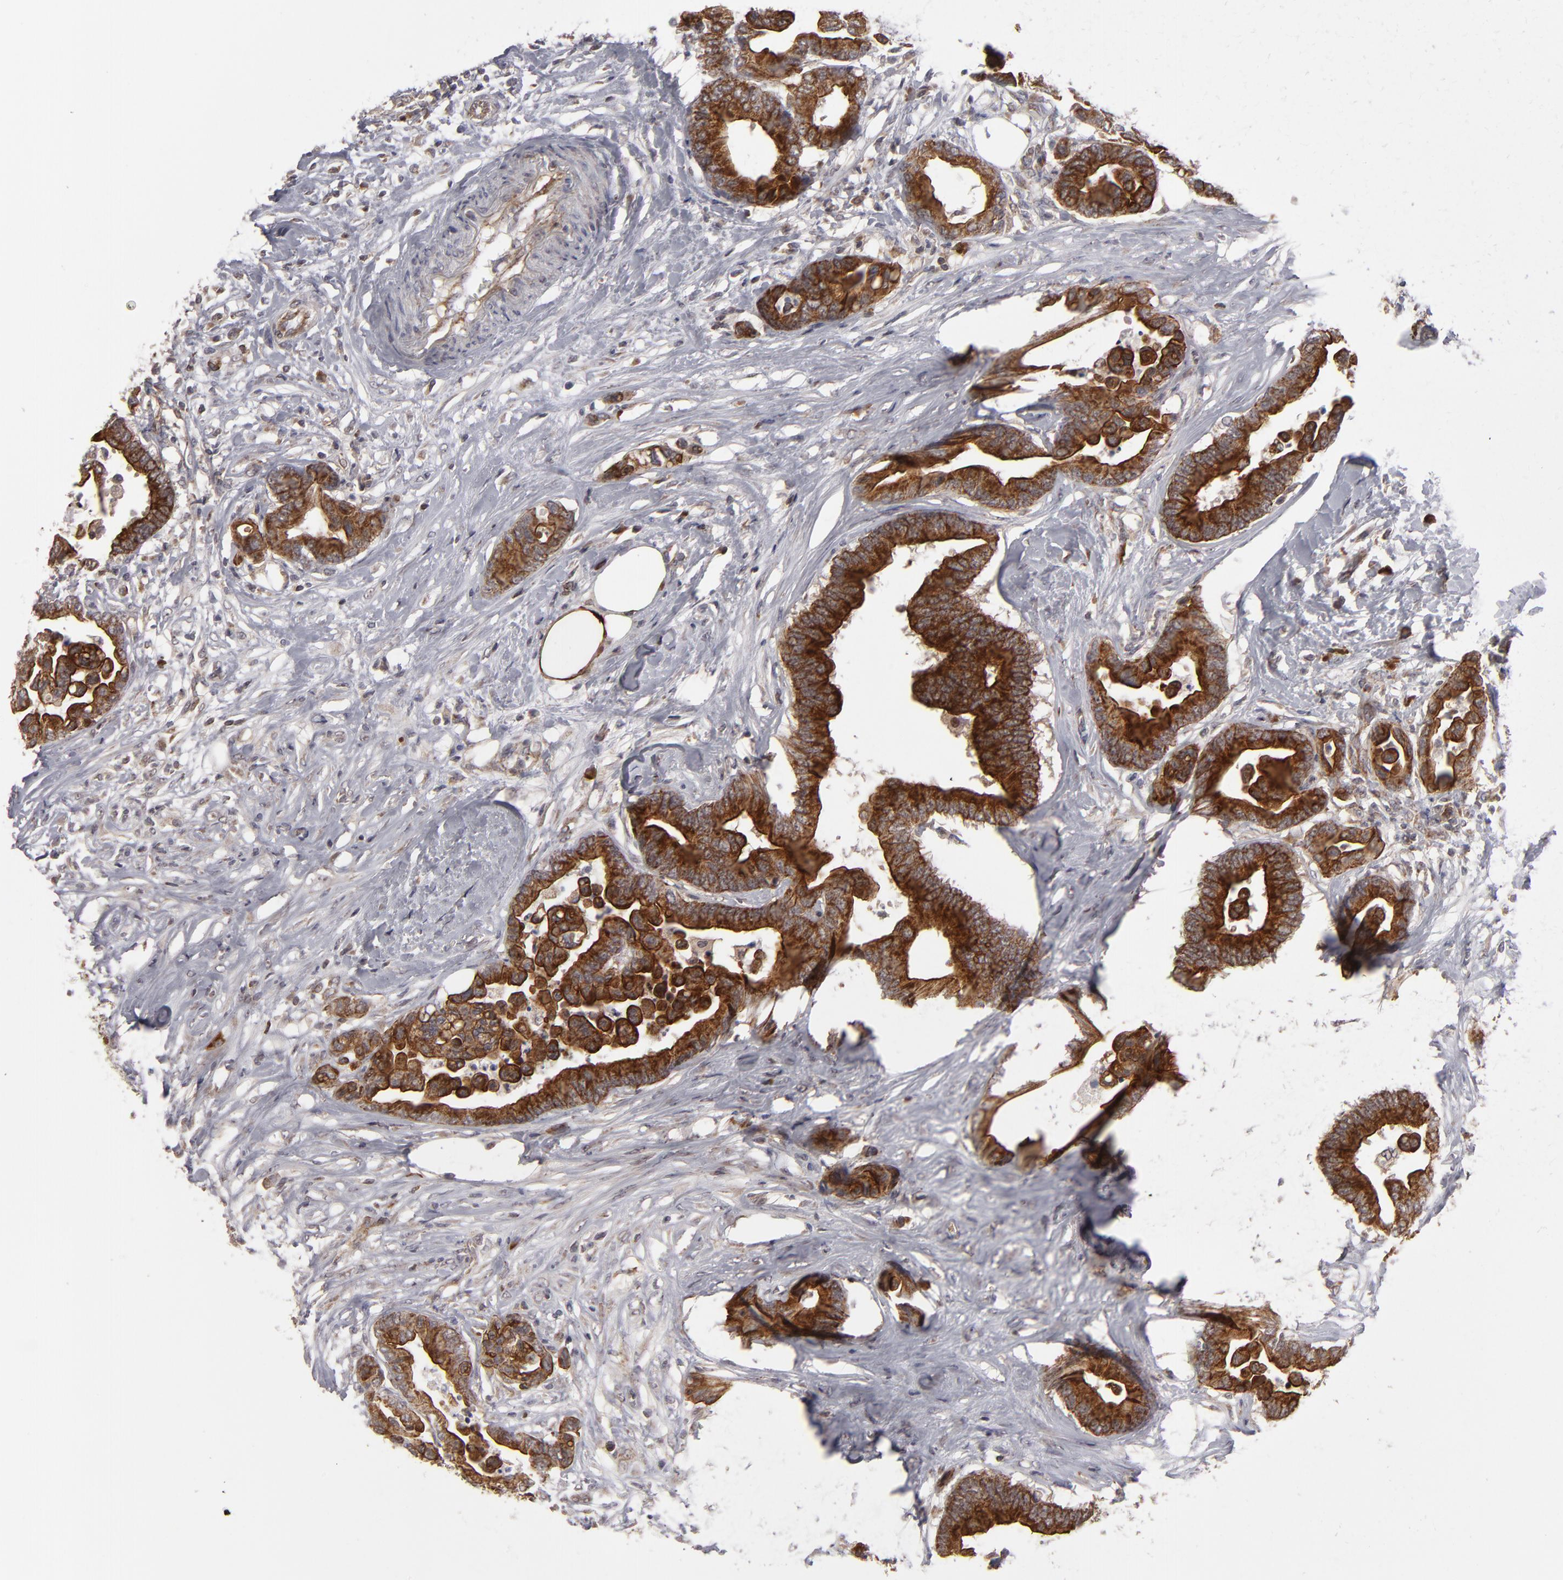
{"staining": {"intensity": "strong", "quantity": ">75%", "location": "cytoplasmic/membranous"}, "tissue": "colorectal cancer", "cell_type": "Tumor cells", "image_type": "cancer", "snomed": [{"axis": "morphology", "description": "Adenocarcinoma, NOS"}, {"axis": "topography", "description": "Colon"}], "caption": "Colorectal cancer stained for a protein (brown) displays strong cytoplasmic/membranous positive positivity in about >75% of tumor cells.", "gene": "GLCCI1", "patient": {"sex": "male", "age": 82}}